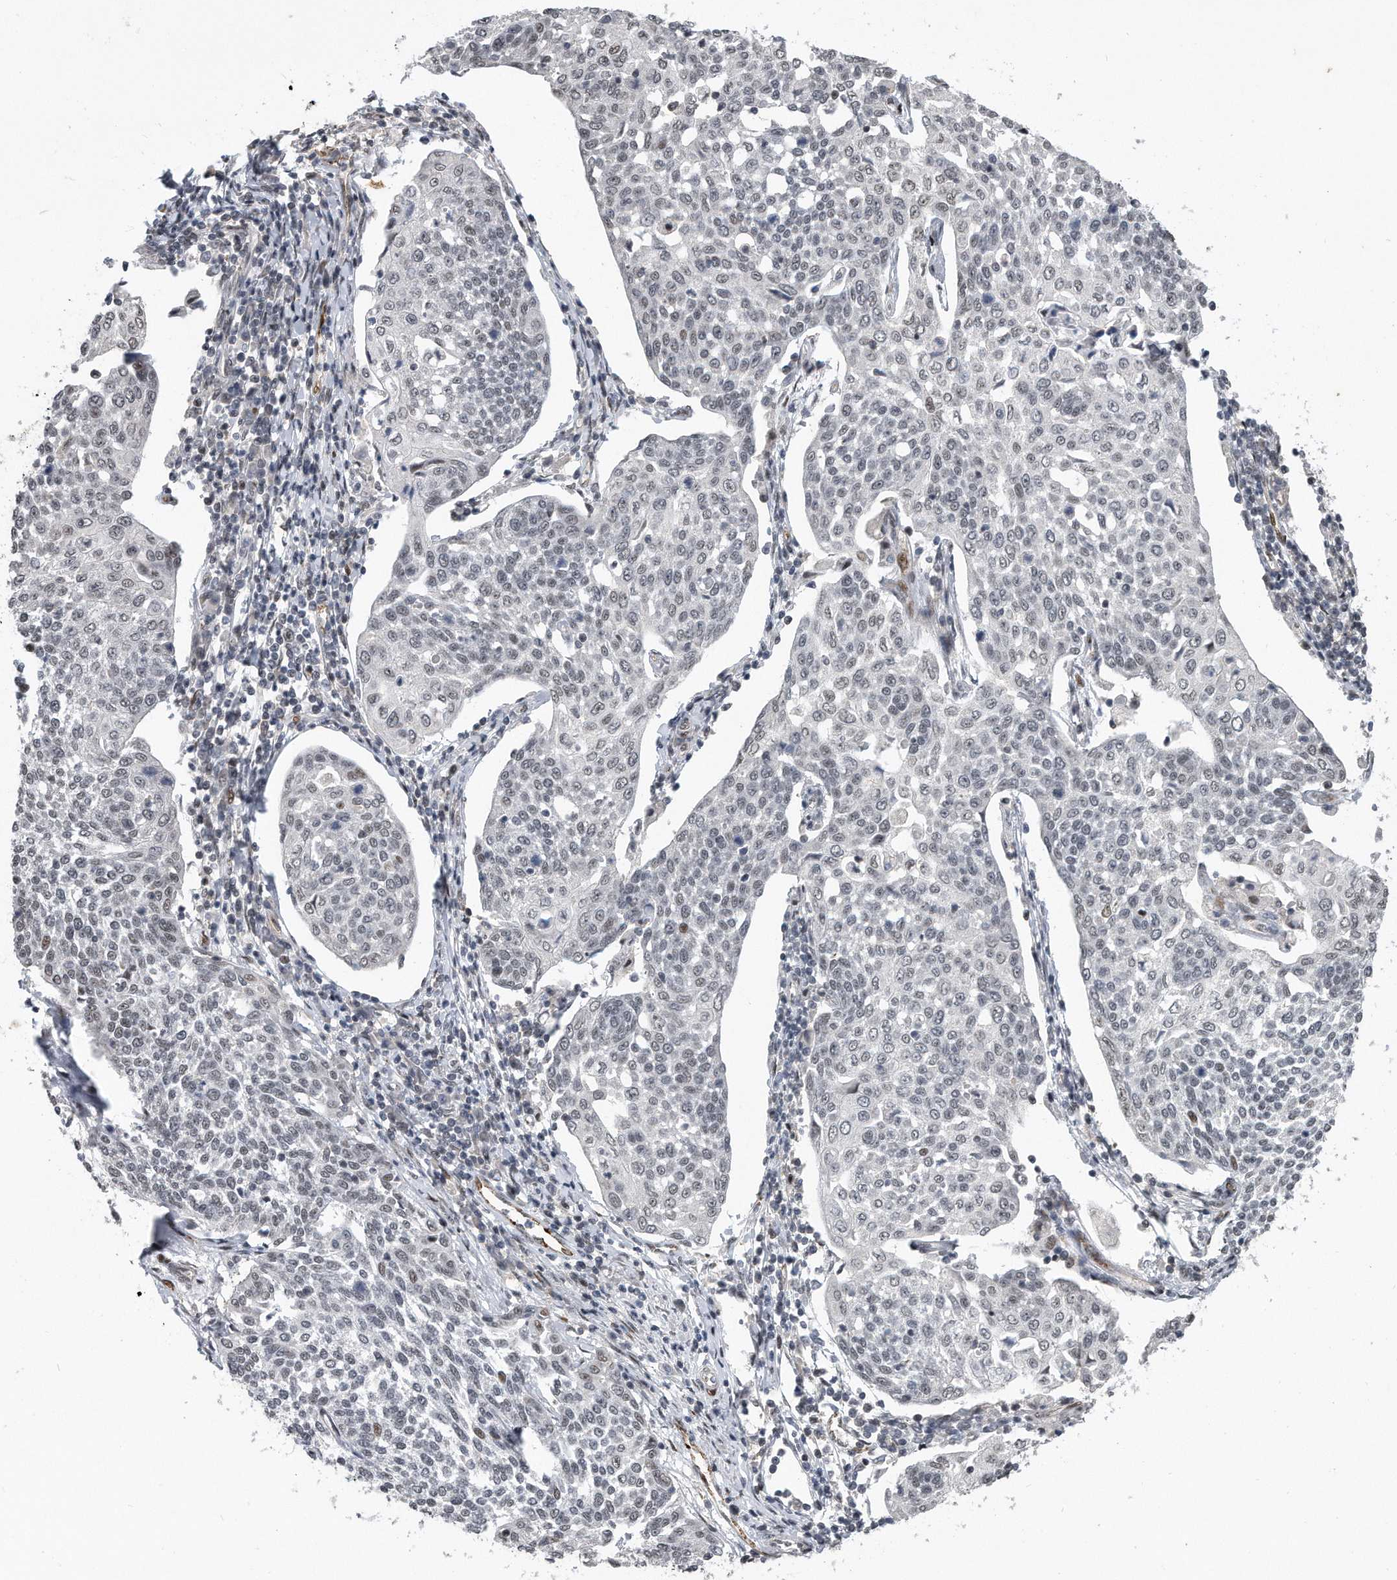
{"staining": {"intensity": "negative", "quantity": "none", "location": "none"}, "tissue": "cervical cancer", "cell_type": "Tumor cells", "image_type": "cancer", "snomed": [{"axis": "morphology", "description": "Squamous cell carcinoma, NOS"}, {"axis": "topography", "description": "Cervix"}], "caption": "A histopathology image of human cervical cancer is negative for staining in tumor cells. (Brightfield microscopy of DAB (3,3'-diaminobenzidine) immunohistochemistry (IHC) at high magnification).", "gene": "PGBD2", "patient": {"sex": "female", "age": 34}}